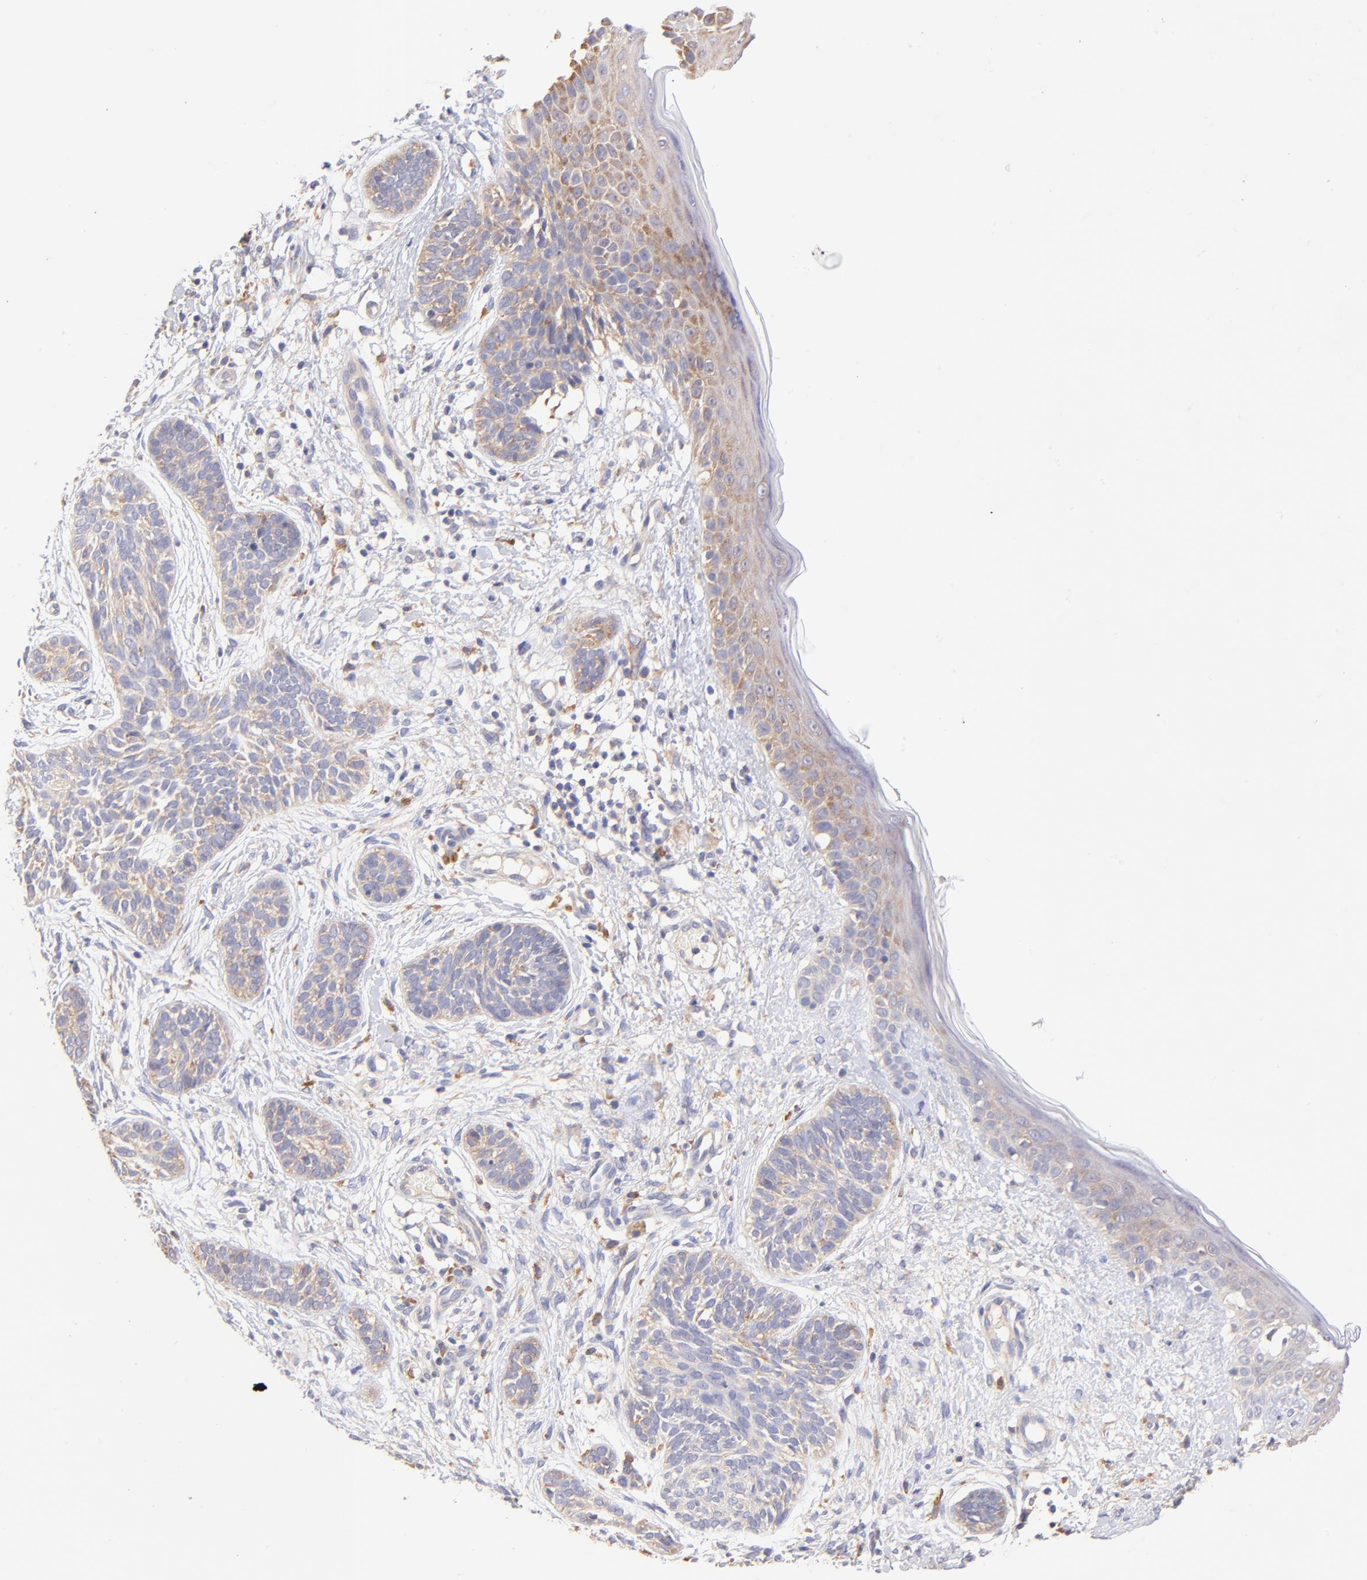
{"staining": {"intensity": "weak", "quantity": "25%-75%", "location": "cytoplasmic/membranous"}, "tissue": "skin cancer", "cell_type": "Tumor cells", "image_type": "cancer", "snomed": [{"axis": "morphology", "description": "Normal tissue, NOS"}, {"axis": "morphology", "description": "Basal cell carcinoma"}, {"axis": "topography", "description": "Skin"}], "caption": "Immunohistochemical staining of skin cancer (basal cell carcinoma) displays low levels of weak cytoplasmic/membranous expression in about 25%-75% of tumor cells.", "gene": "RPL11", "patient": {"sex": "male", "age": 63}}